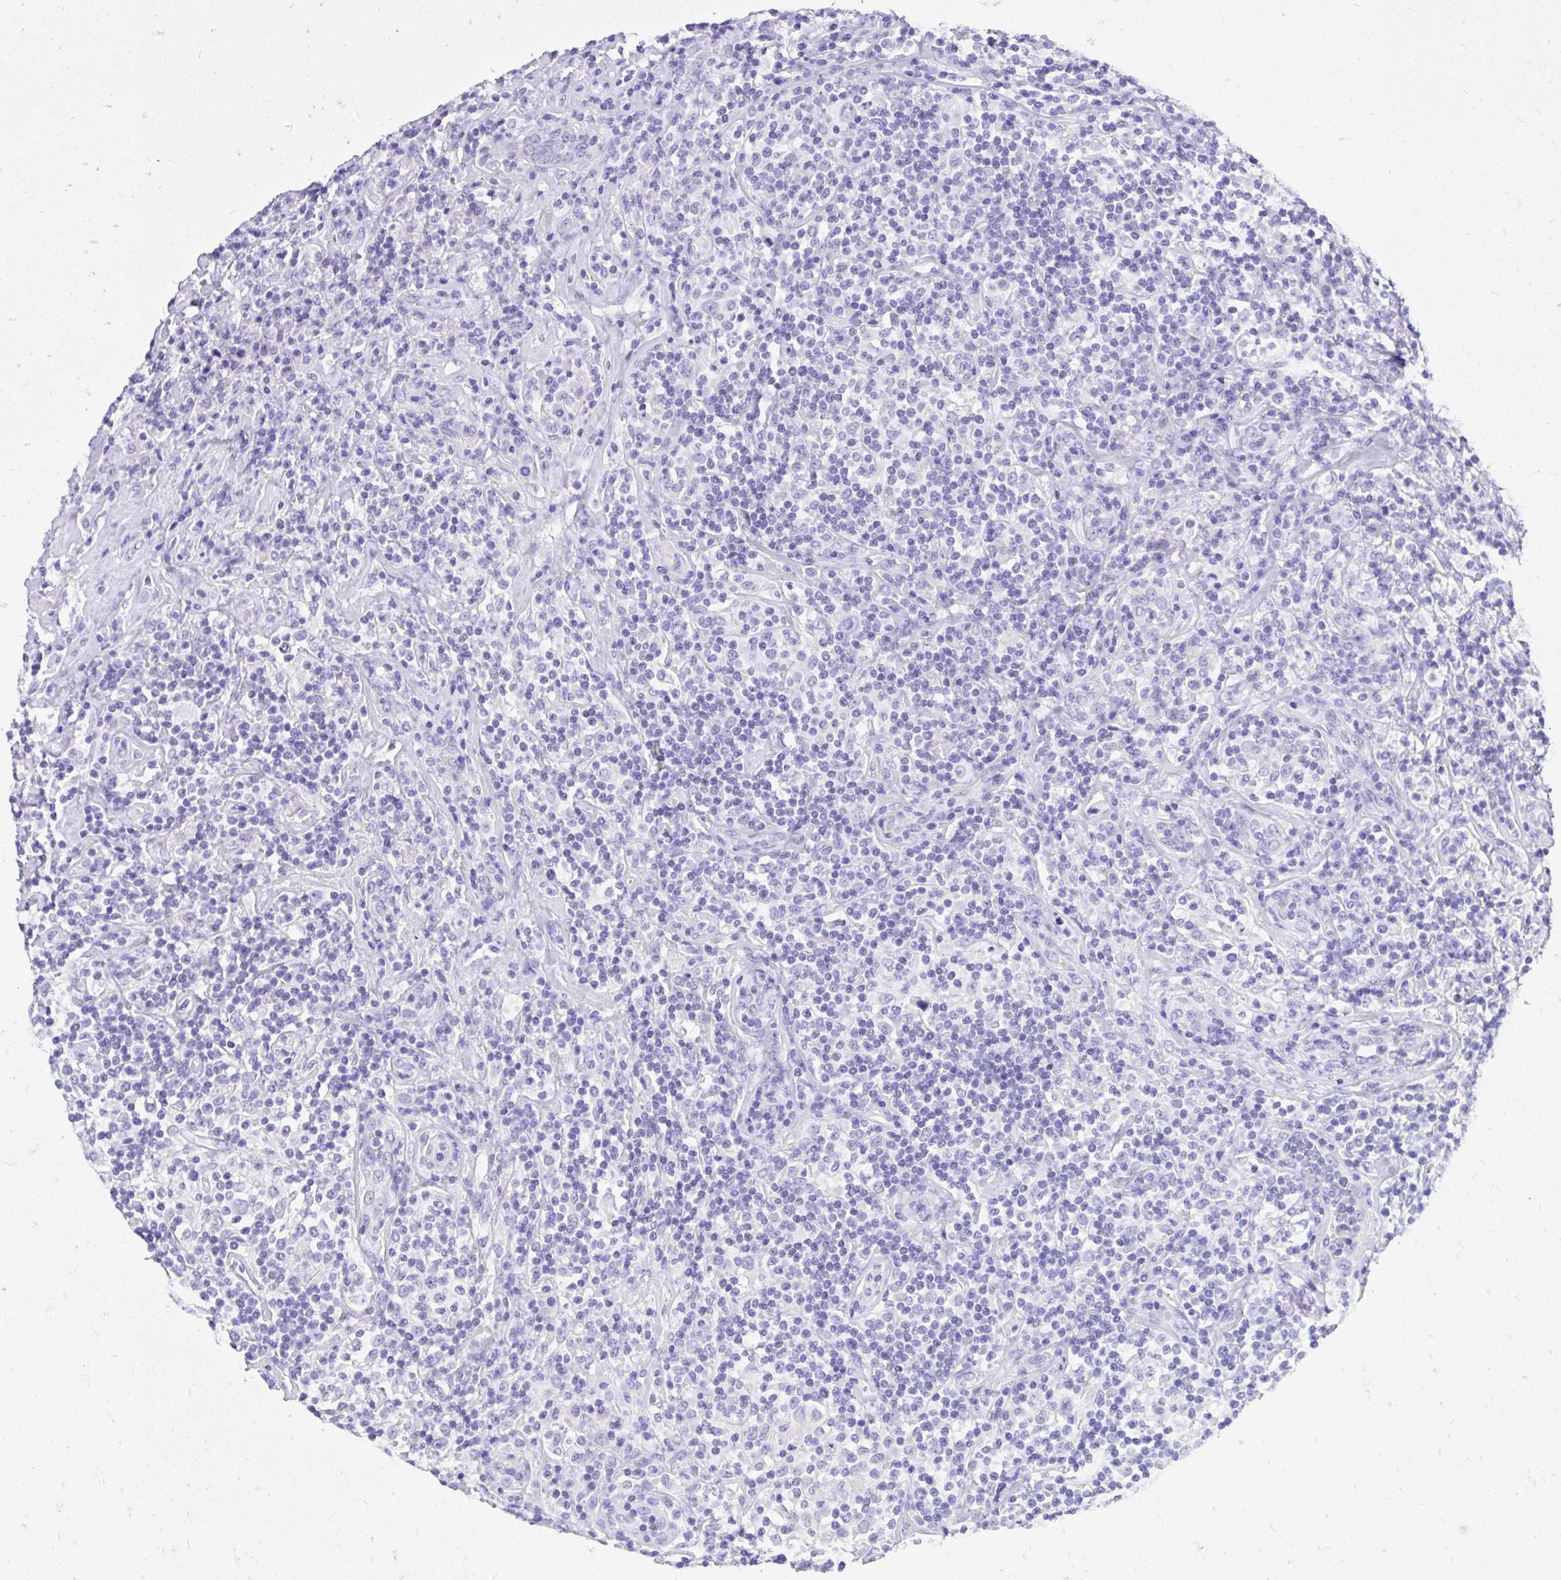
{"staining": {"intensity": "negative", "quantity": "none", "location": "none"}, "tissue": "lymphoma", "cell_type": "Tumor cells", "image_type": "cancer", "snomed": [{"axis": "morphology", "description": "Hodgkin's disease, NOS"}, {"axis": "morphology", "description": "Hodgkin's lymphoma, nodular sclerosis"}, {"axis": "topography", "description": "Lymph node"}], "caption": "This photomicrograph is of Hodgkin's lymphoma, nodular sclerosis stained with immunohistochemistry to label a protein in brown with the nuclei are counter-stained blue. There is no positivity in tumor cells.", "gene": "MON1A", "patient": {"sex": "female", "age": 10}}